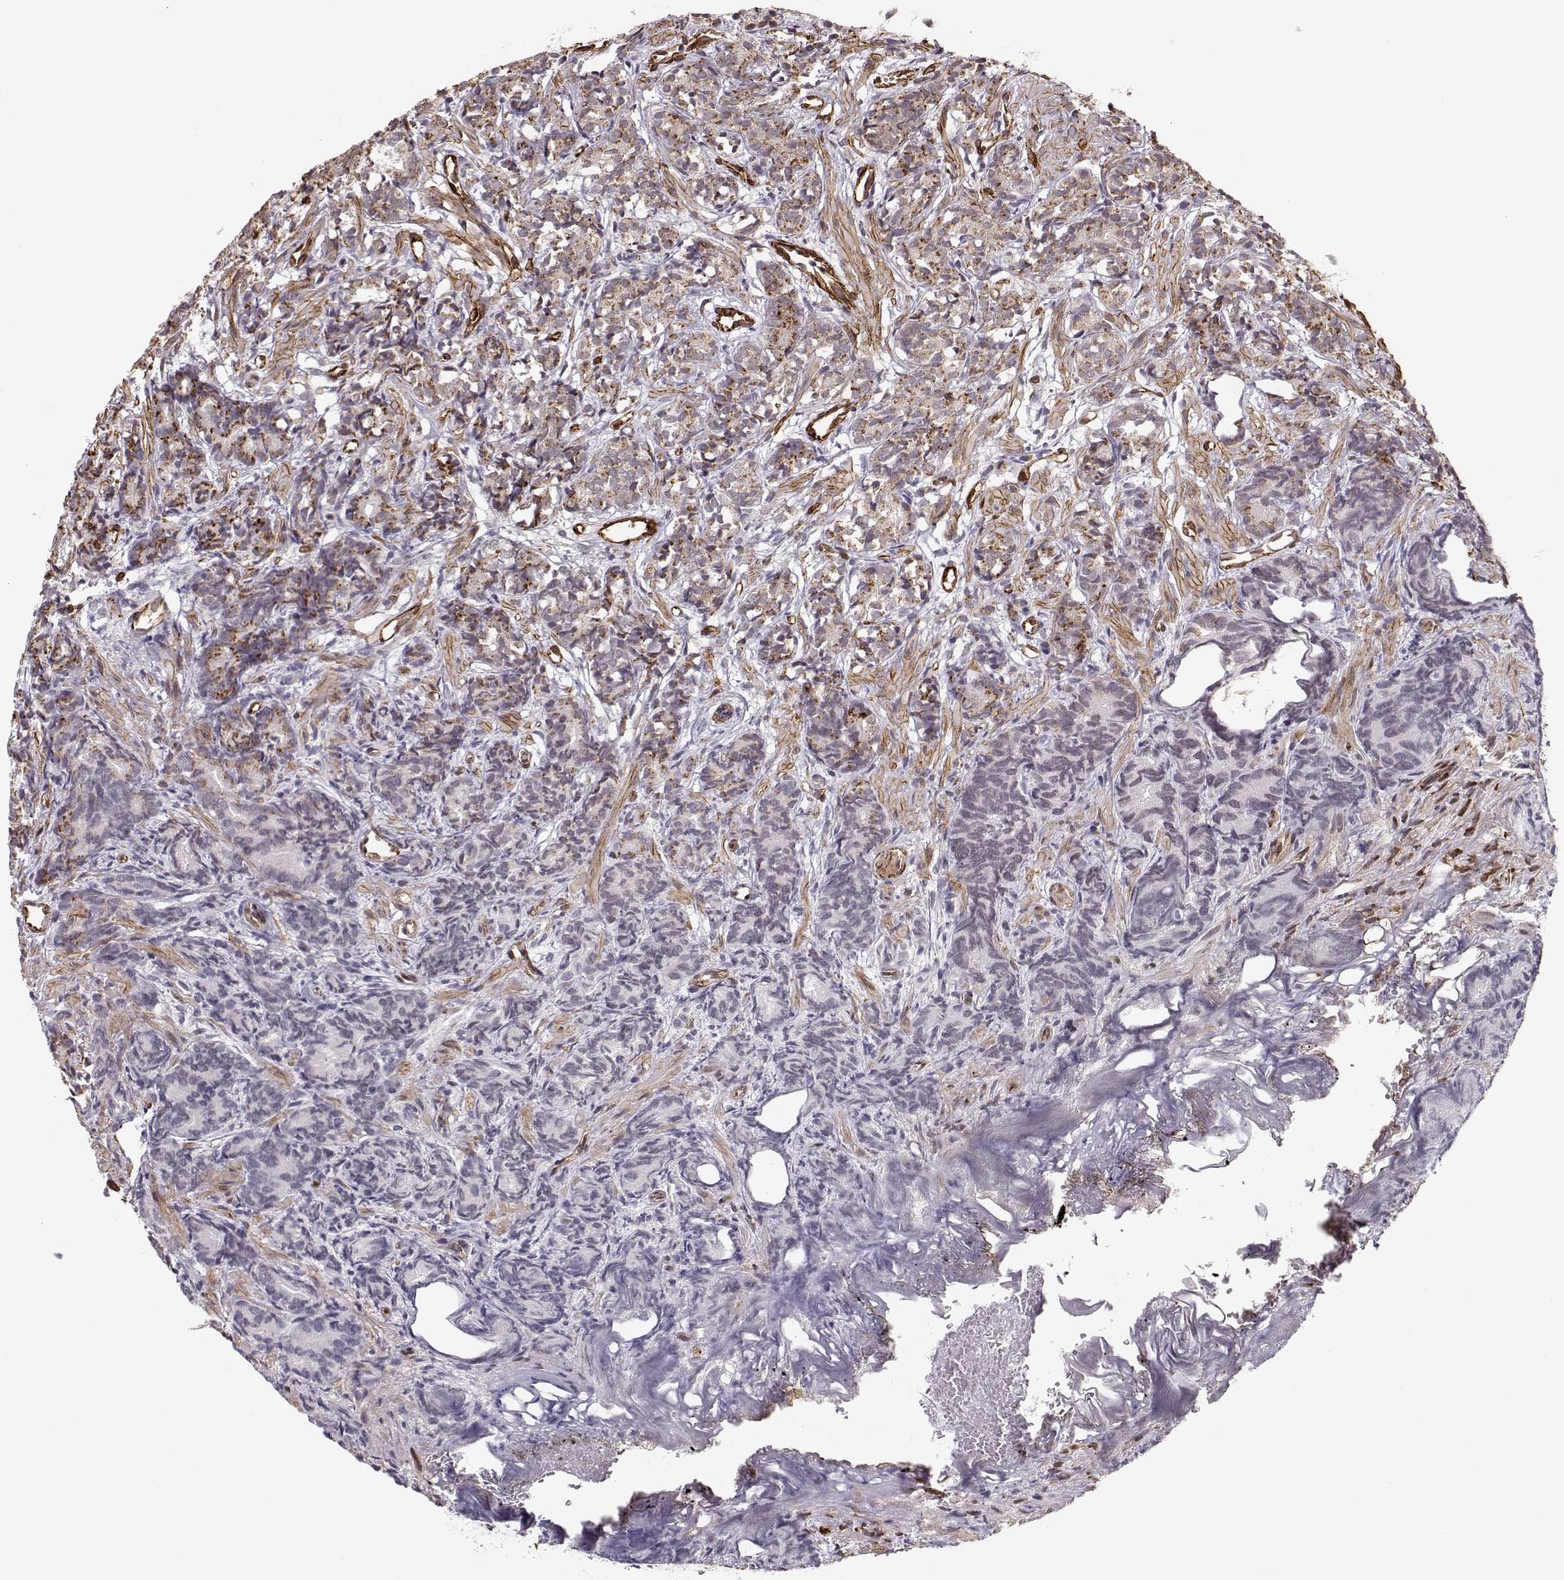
{"staining": {"intensity": "negative", "quantity": "none", "location": "none"}, "tissue": "prostate cancer", "cell_type": "Tumor cells", "image_type": "cancer", "snomed": [{"axis": "morphology", "description": "Adenocarcinoma, High grade"}, {"axis": "topography", "description": "Prostate"}], "caption": "An image of human prostate cancer (high-grade adenocarcinoma) is negative for staining in tumor cells.", "gene": "CIR1", "patient": {"sex": "male", "age": 84}}